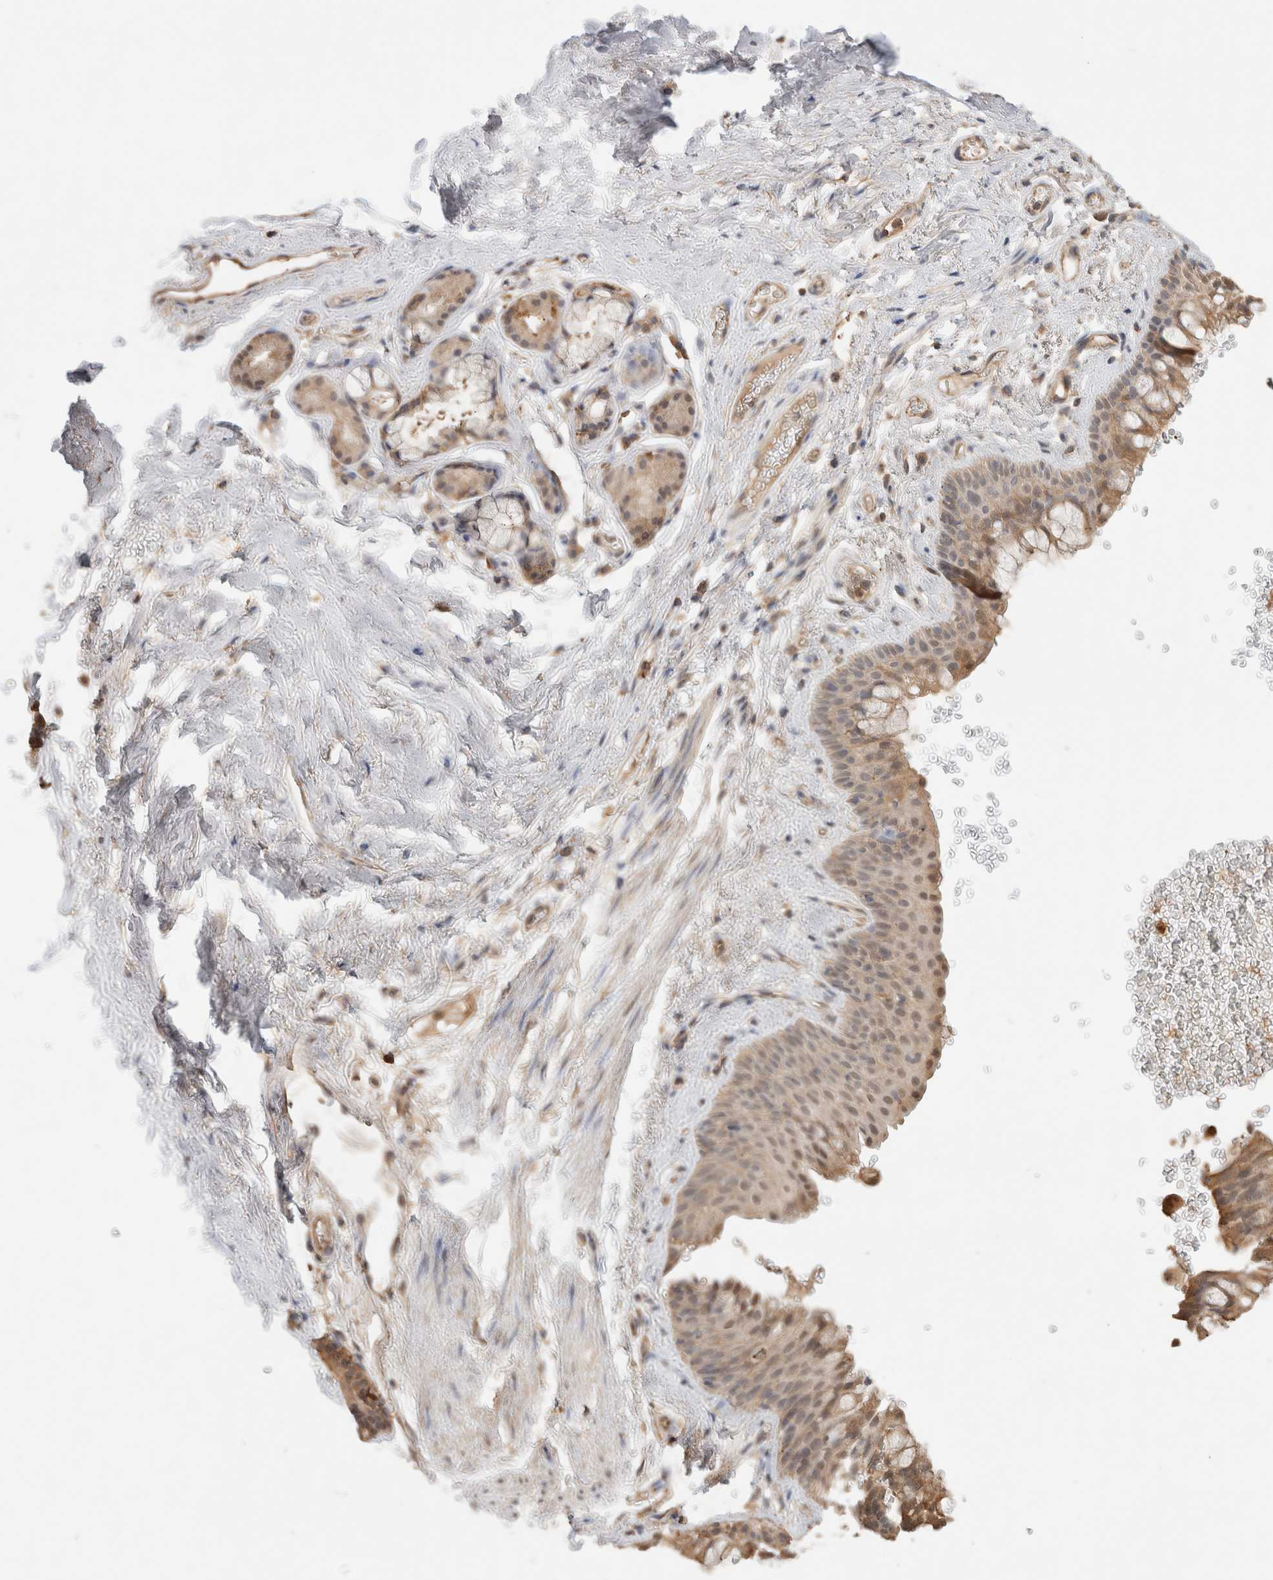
{"staining": {"intensity": "moderate", "quantity": ">75%", "location": "cytoplasmic/membranous,nuclear"}, "tissue": "bronchus", "cell_type": "Respiratory epithelial cells", "image_type": "normal", "snomed": [{"axis": "morphology", "description": "Normal tissue, NOS"}, {"axis": "topography", "description": "Cartilage tissue"}, {"axis": "topography", "description": "Bronchus"}], "caption": "Human bronchus stained for a protein (brown) reveals moderate cytoplasmic/membranous,nuclear positive expression in approximately >75% of respiratory epithelial cells.", "gene": "YWHAH", "patient": {"sex": "female", "age": 53}}